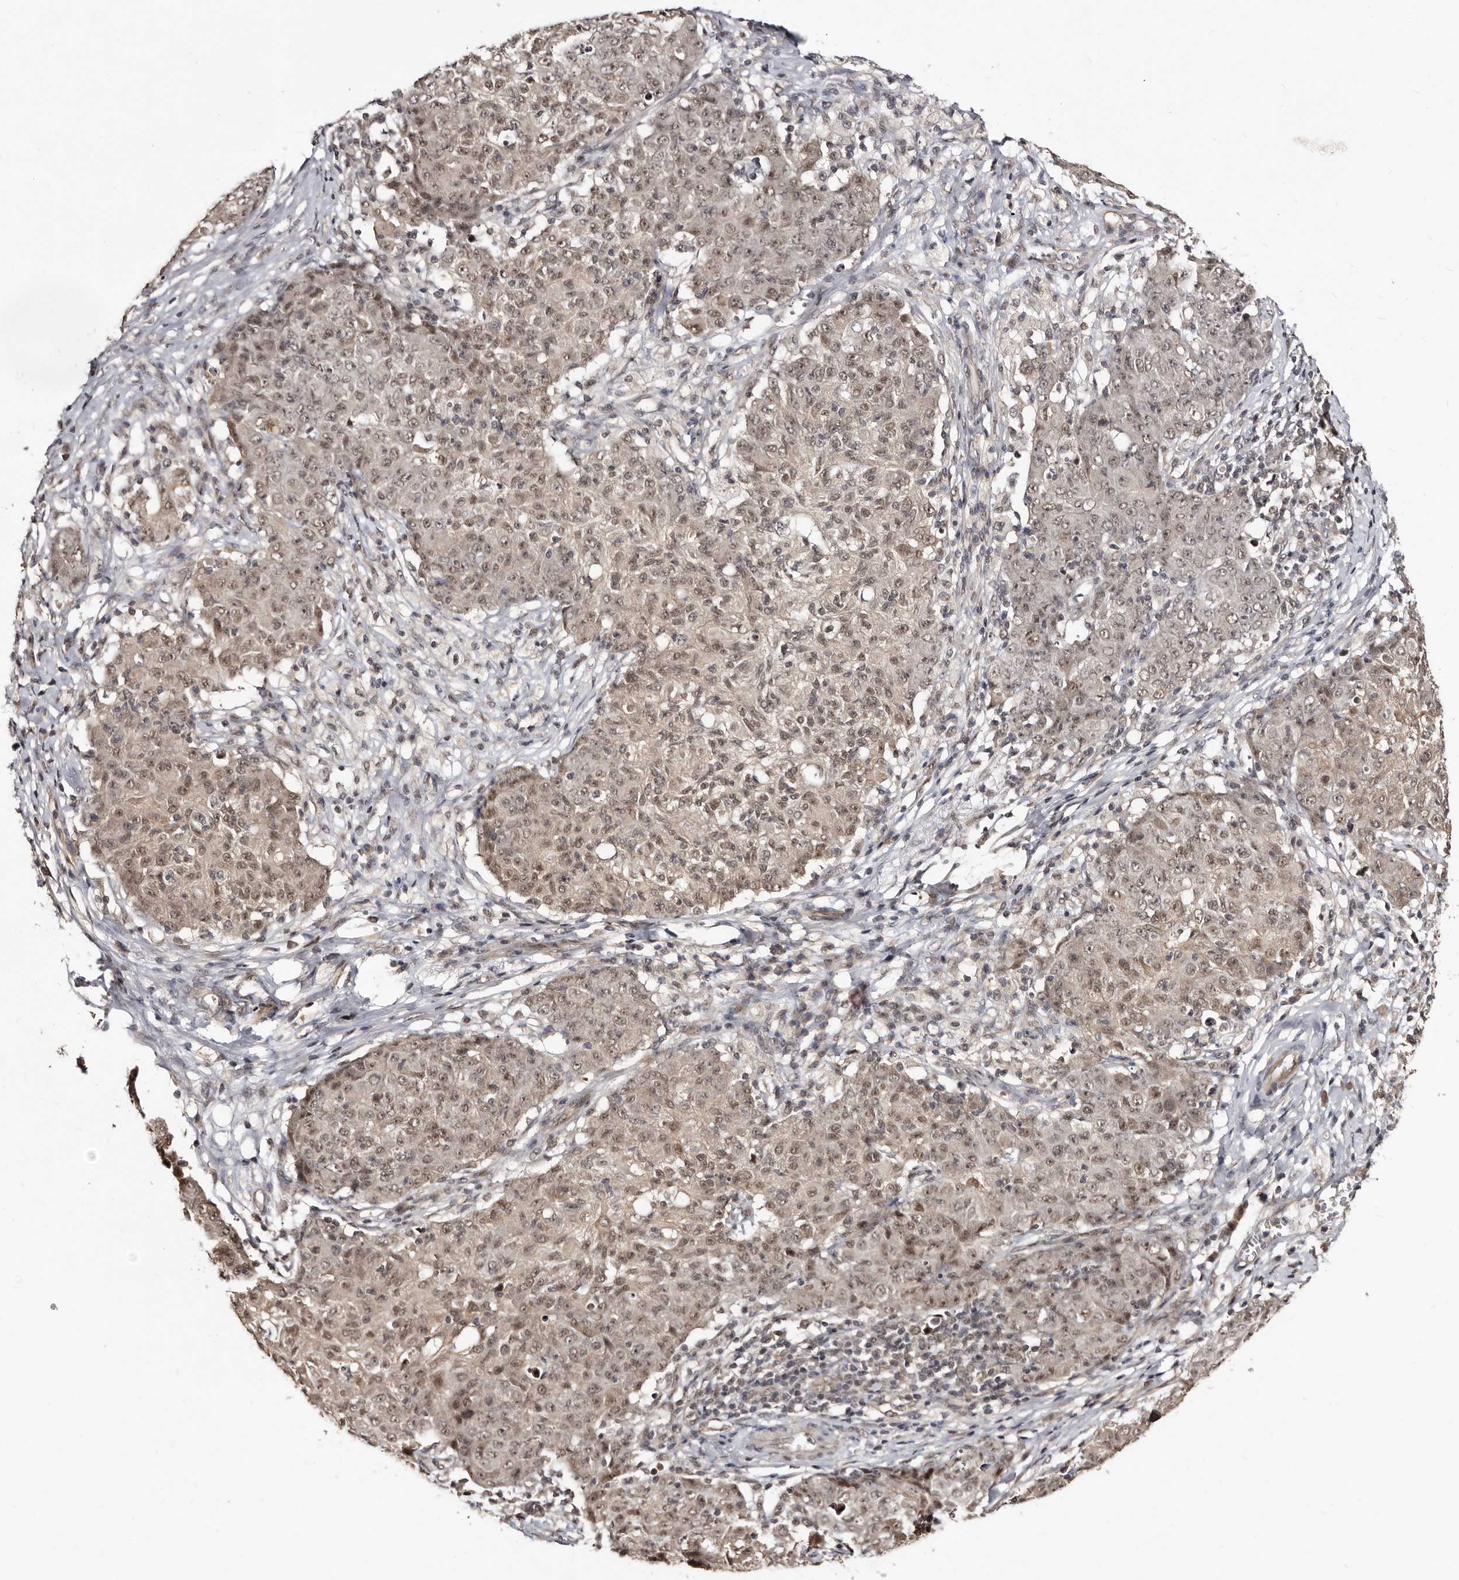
{"staining": {"intensity": "moderate", "quantity": ">75%", "location": "cytoplasmic/membranous"}, "tissue": "ovarian cancer", "cell_type": "Tumor cells", "image_type": "cancer", "snomed": [{"axis": "morphology", "description": "Carcinoma, endometroid"}, {"axis": "topography", "description": "Ovary"}], "caption": "Moderate cytoplasmic/membranous expression is appreciated in approximately >75% of tumor cells in ovarian cancer (endometroid carcinoma).", "gene": "TBC1D22B", "patient": {"sex": "female", "age": 42}}